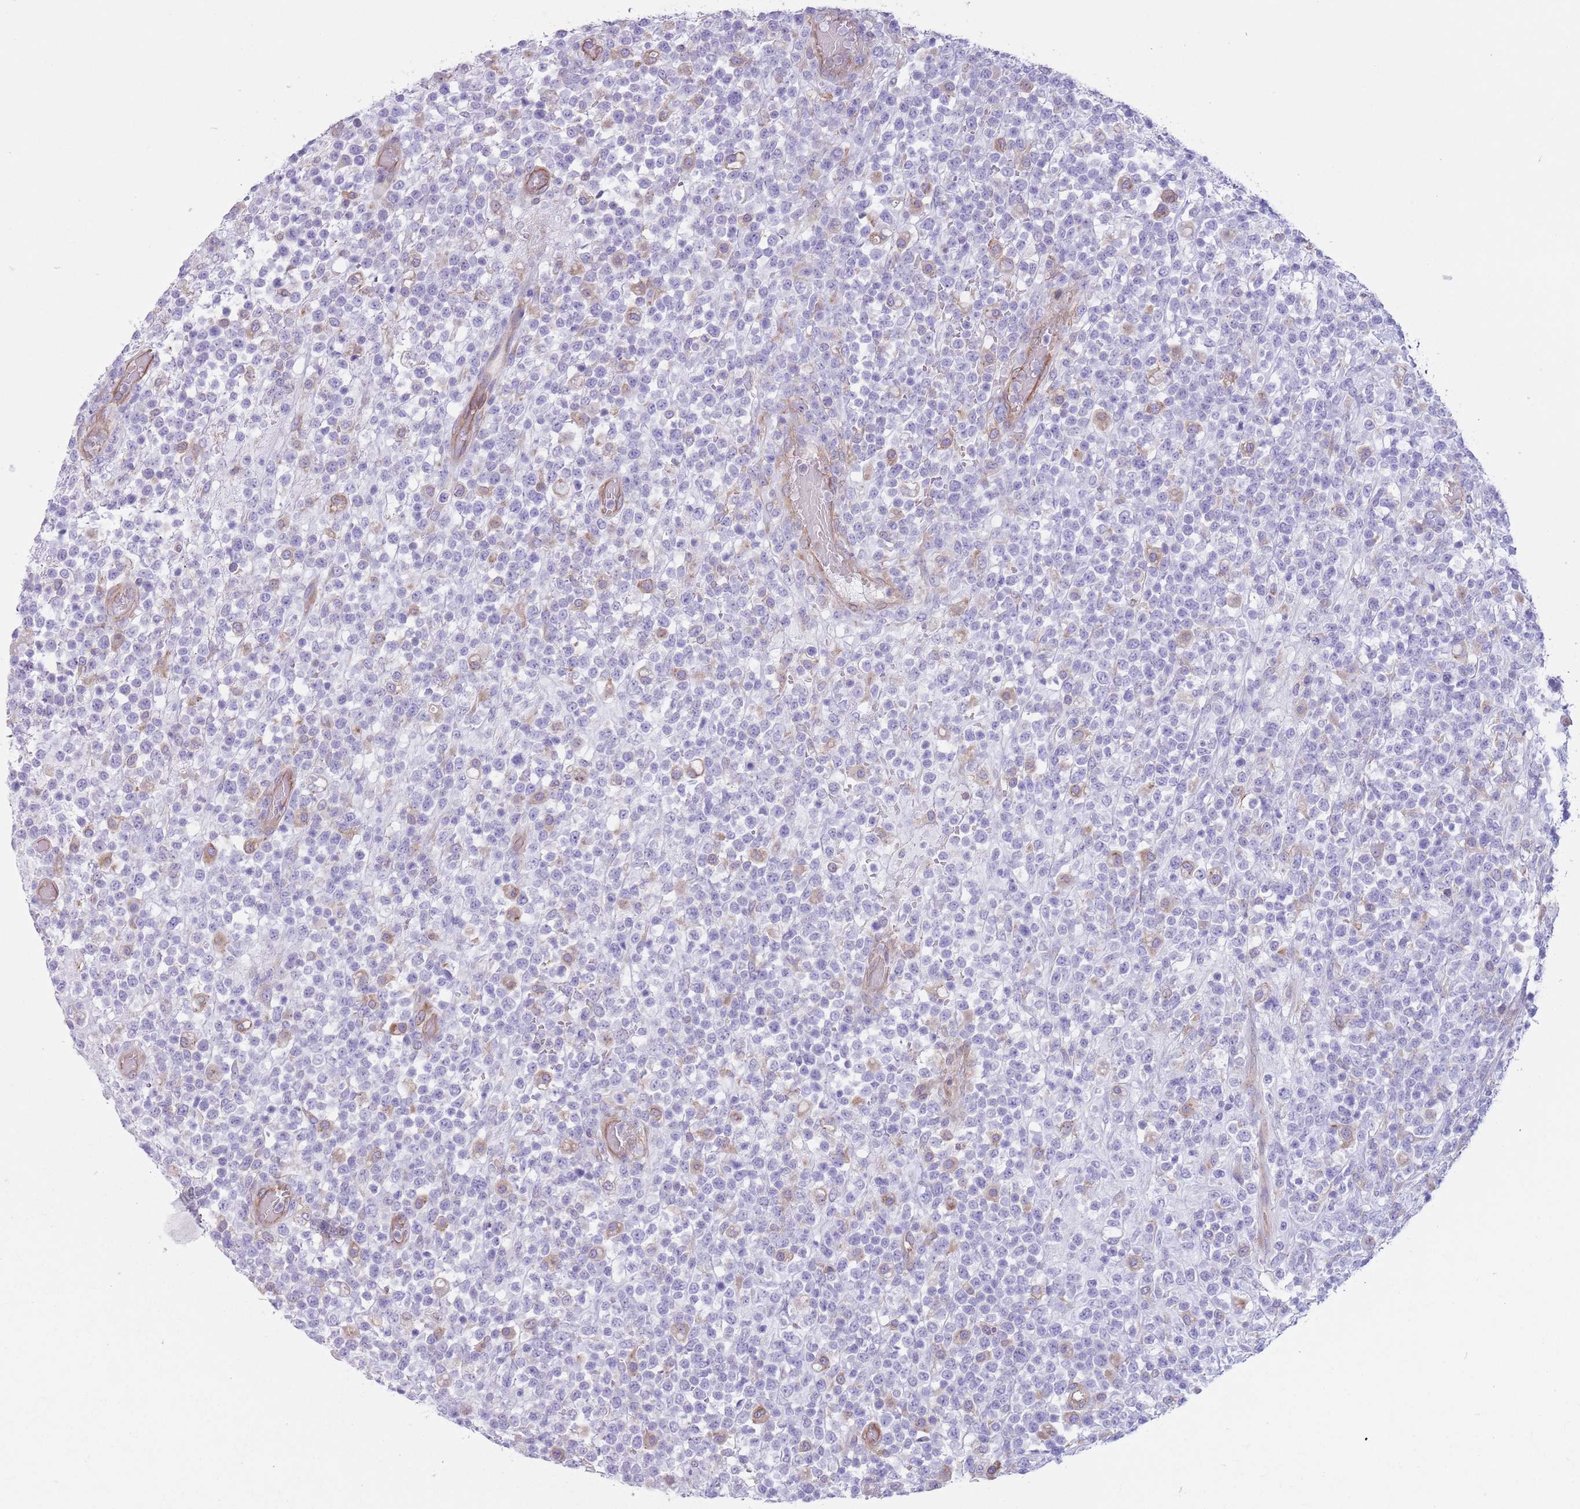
{"staining": {"intensity": "negative", "quantity": "none", "location": "none"}, "tissue": "lymphoma", "cell_type": "Tumor cells", "image_type": "cancer", "snomed": [{"axis": "morphology", "description": "Malignant lymphoma, non-Hodgkin's type, High grade"}, {"axis": "topography", "description": "Colon"}], "caption": "Human lymphoma stained for a protein using immunohistochemistry exhibits no expression in tumor cells.", "gene": "RBP3", "patient": {"sex": "female", "age": 53}}